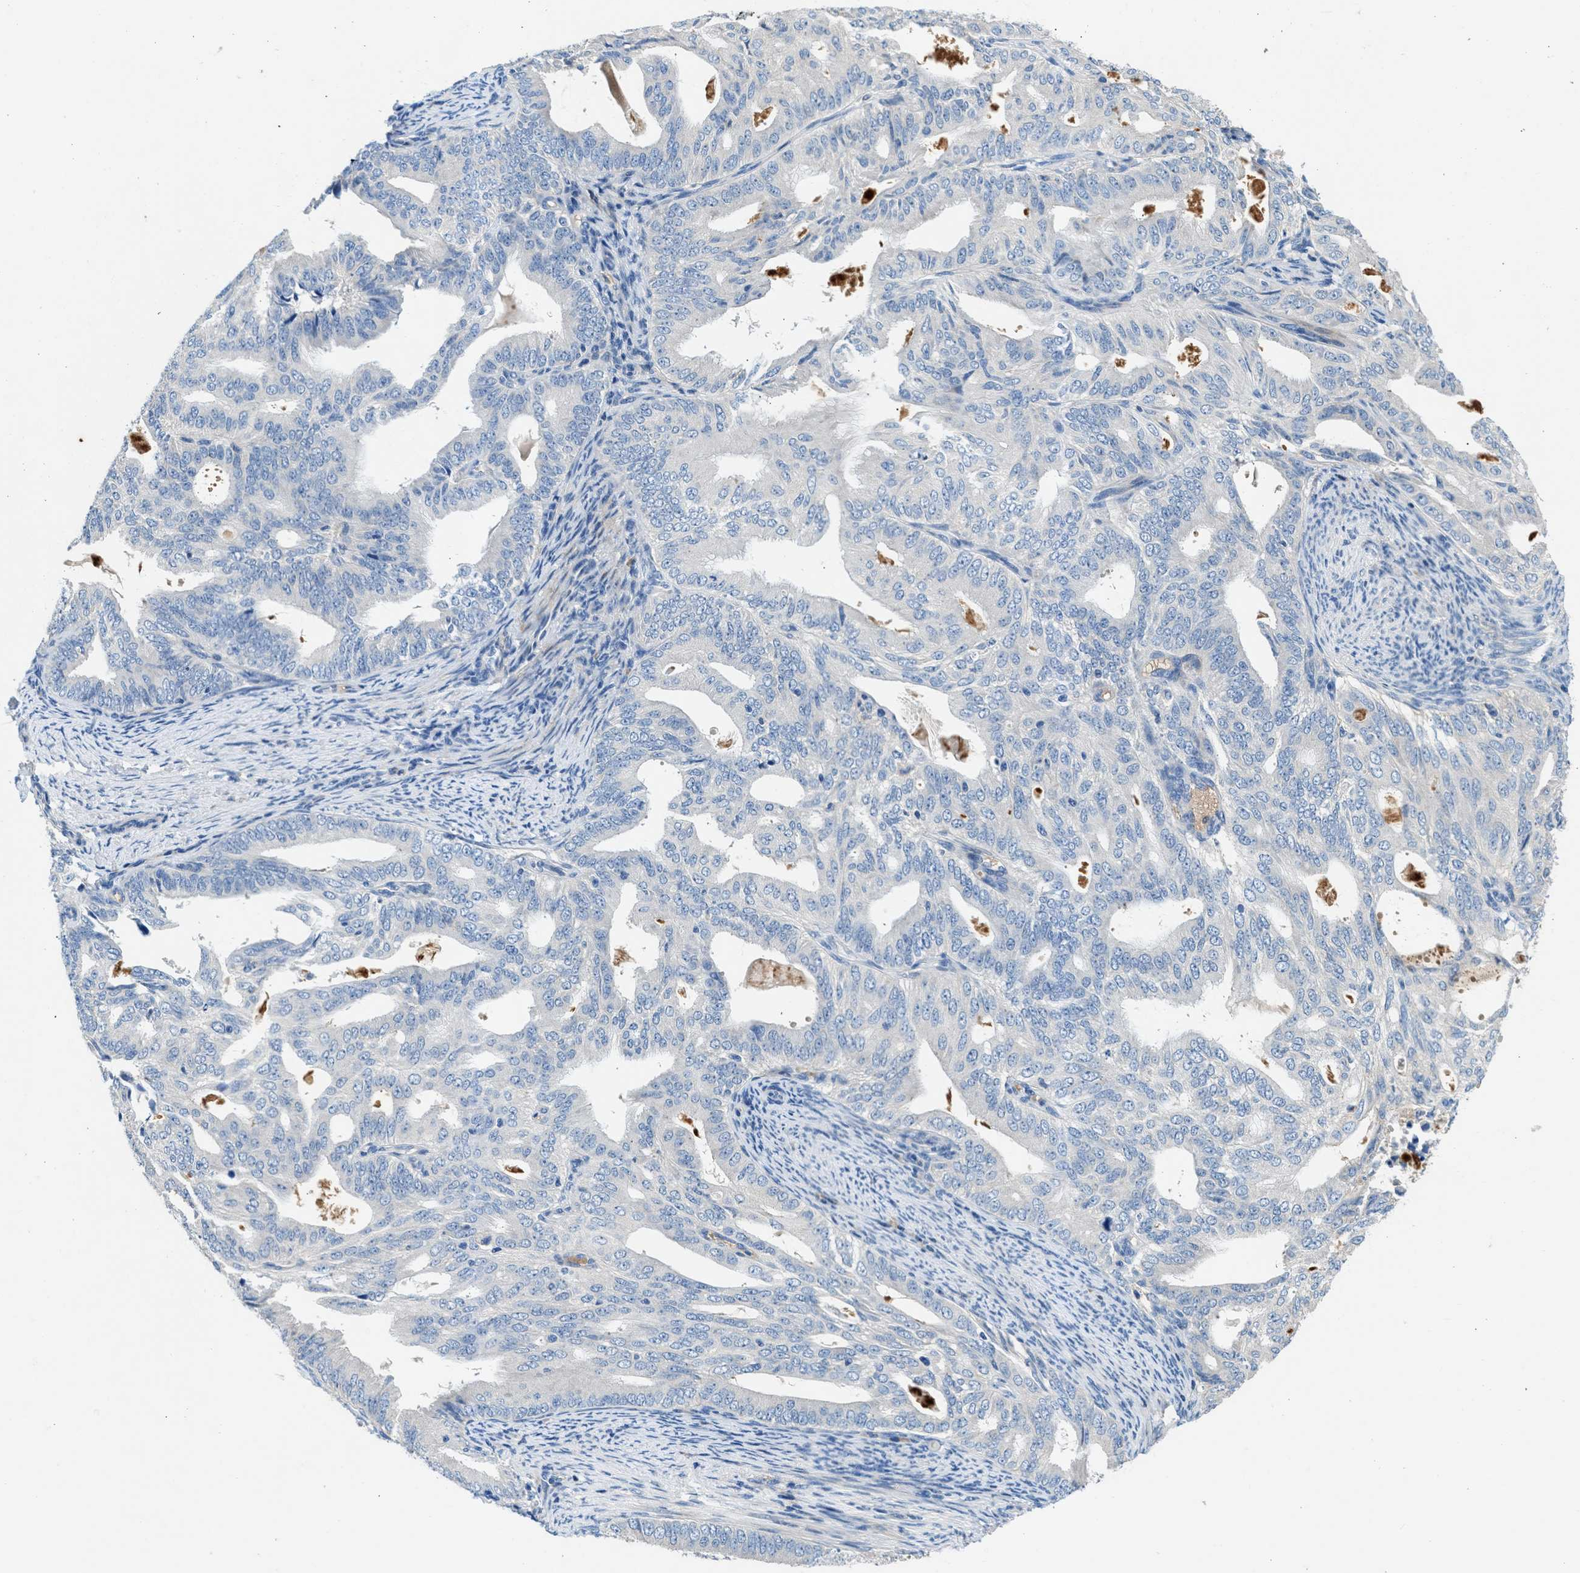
{"staining": {"intensity": "negative", "quantity": "none", "location": "none"}, "tissue": "endometrial cancer", "cell_type": "Tumor cells", "image_type": "cancer", "snomed": [{"axis": "morphology", "description": "Adenocarcinoma, NOS"}, {"axis": "topography", "description": "Endometrium"}], "caption": "High power microscopy micrograph of an IHC image of endometrial adenocarcinoma, revealing no significant staining in tumor cells. (DAB immunohistochemistry visualized using brightfield microscopy, high magnification).", "gene": "RWDD2B", "patient": {"sex": "female", "age": 58}}